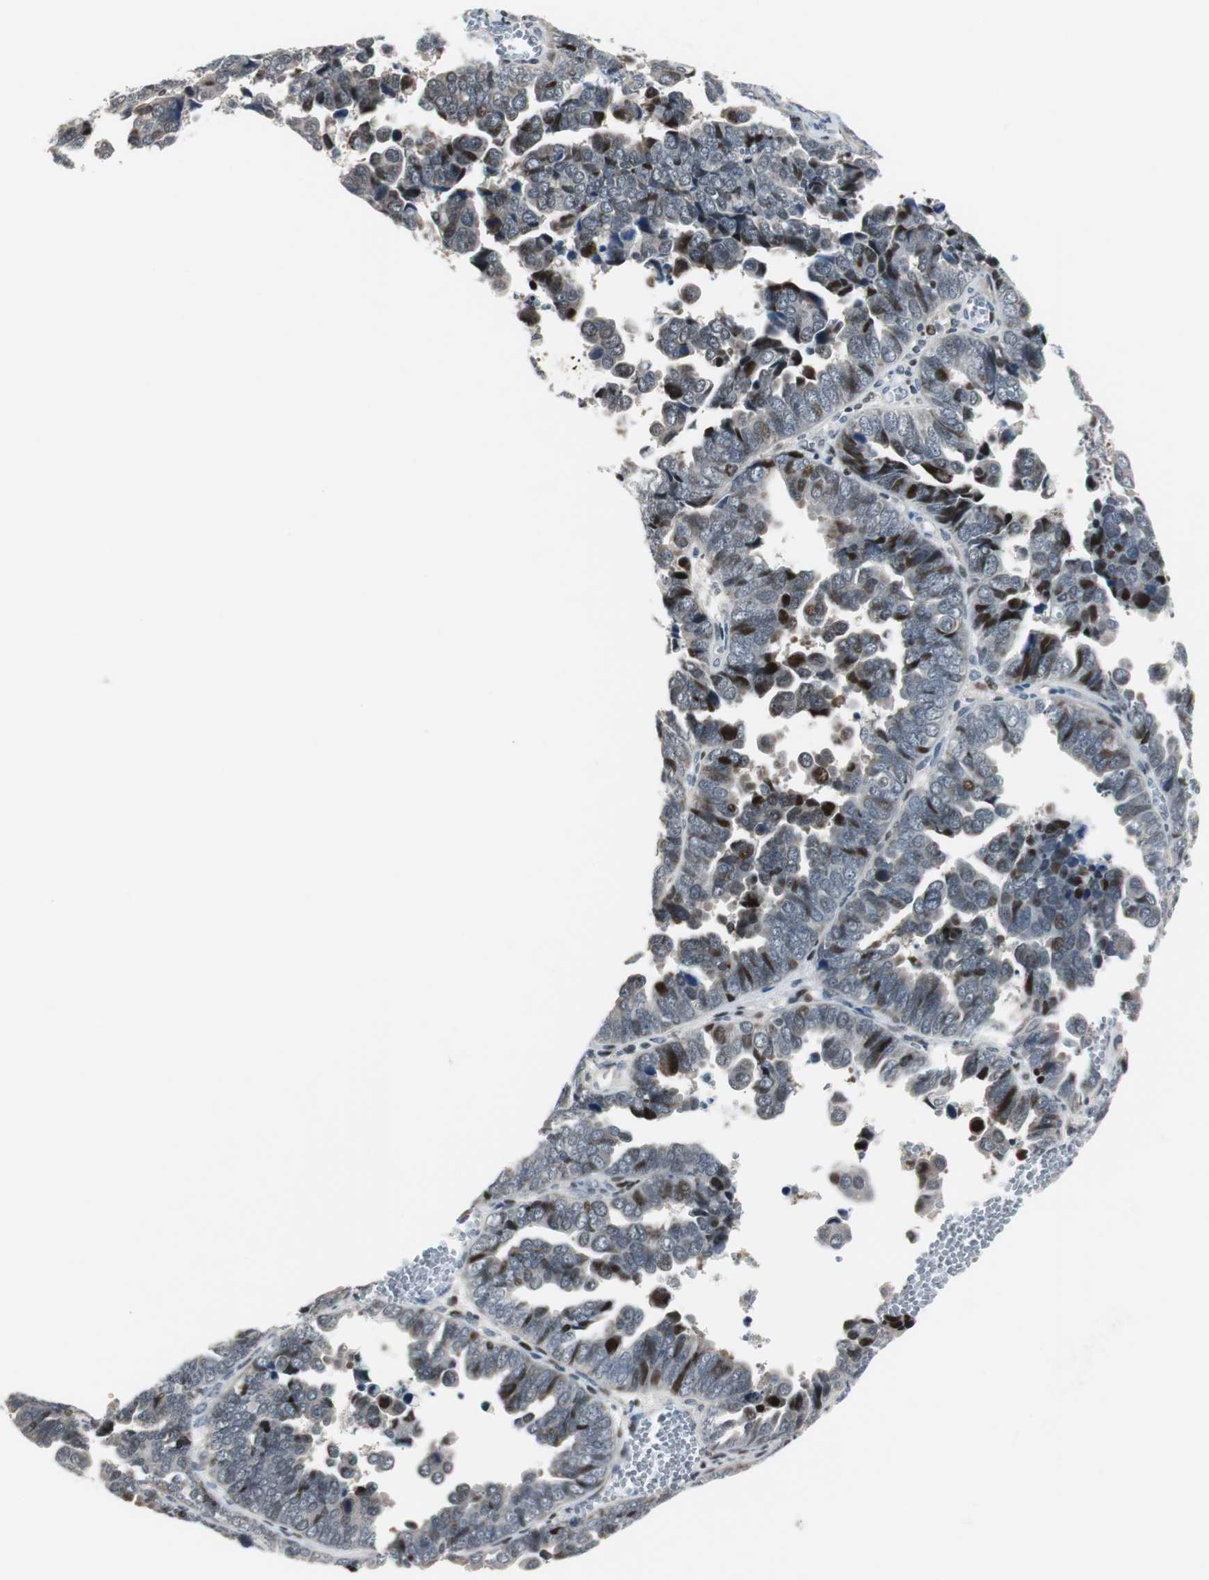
{"staining": {"intensity": "strong", "quantity": "<25%", "location": "nuclear"}, "tissue": "endometrial cancer", "cell_type": "Tumor cells", "image_type": "cancer", "snomed": [{"axis": "morphology", "description": "Adenocarcinoma, NOS"}, {"axis": "topography", "description": "Endometrium"}], "caption": "High-power microscopy captured an immunohistochemistry (IHC) image of adenocarcinoma (endometrial), revealing strong nuclear positivity in about <25% of tumor cells. (Brightfield microscopy of DAB IHC at high magnification).", "gene": "RAD1", "patient": {"sex": "female", "age": 75}}